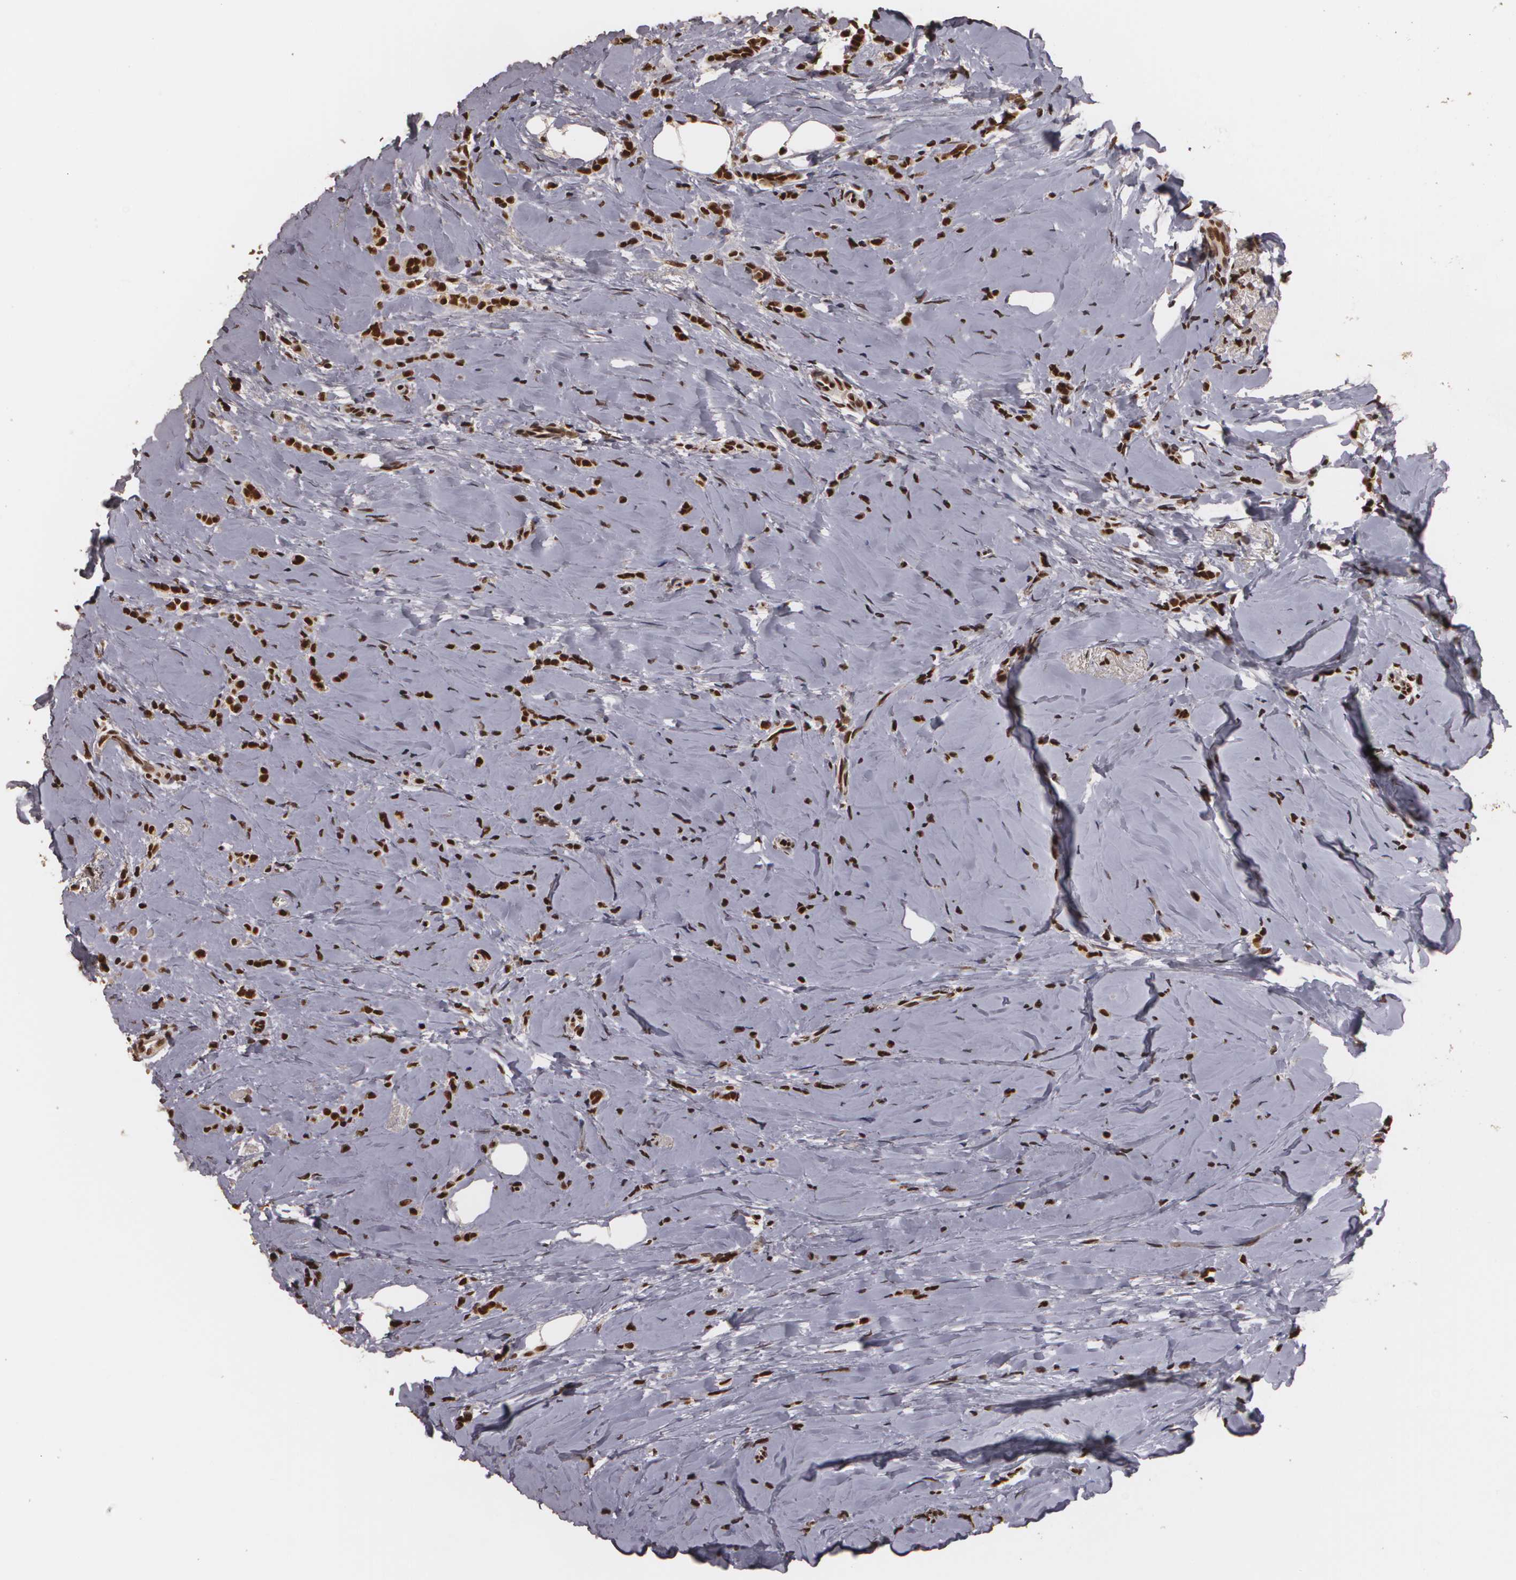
{"staining": {"intensity": "strong", "quantity": ">75%", "location": "nuclear"}, "tissue": "breast cancer", "cell_type": "Tumor cells", "image_type": "cancer", "snomed": [{"axis": "morphology", "description": "Lobular carcinoma"}, {"axis": "topography", "description": "Breast"}], "caption": "This histopathology image exhibits IHC staining of breast lobular carcinoma, with high strong nuclear expression in about >75% of tumor cells.", "gene": "RCOR1", "patient": {"sex": "female", "age": 64}}